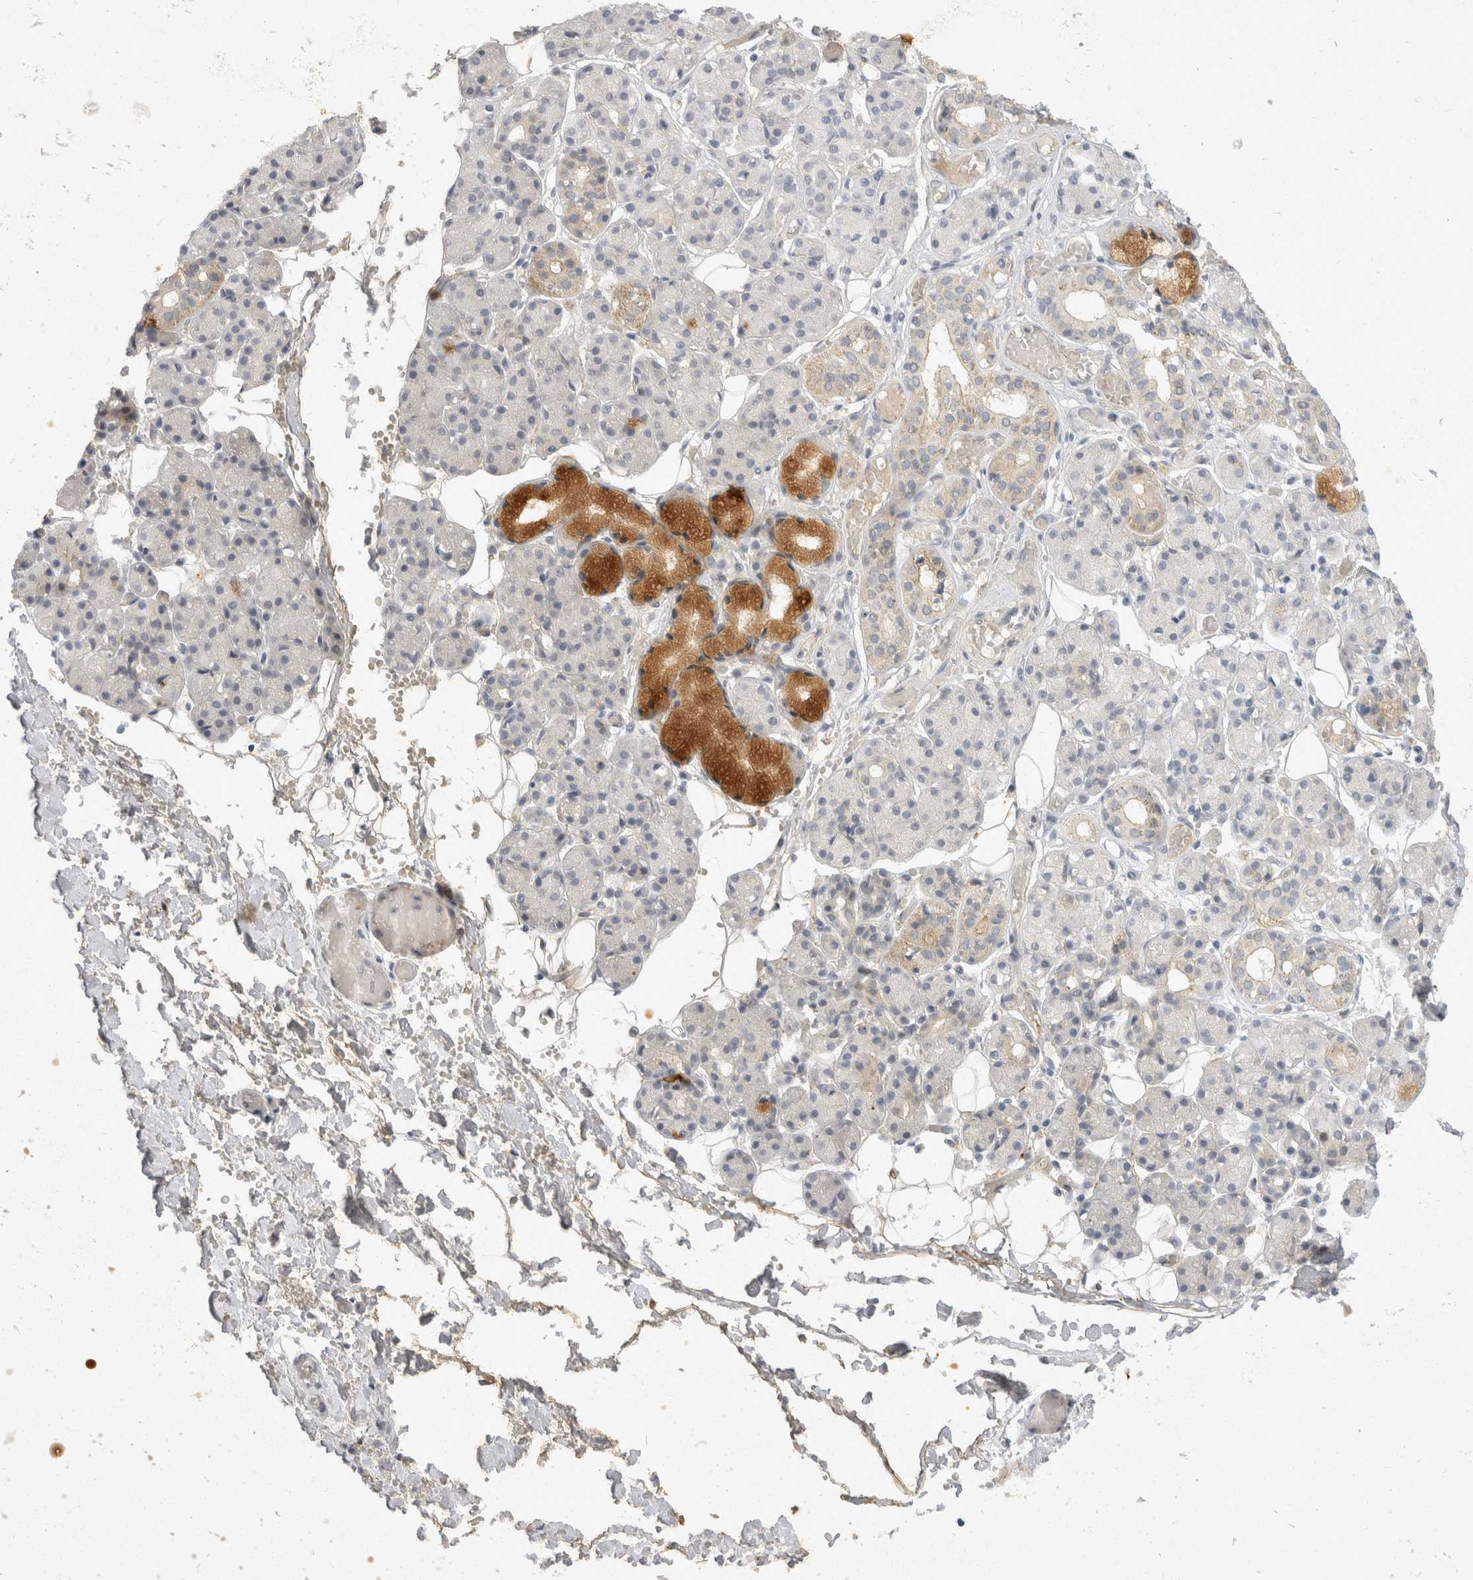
{"staining": {"intensity": "moderate", "quantity": "<25%", "location": "cytoplasmic/membranous"}, "tissue": "salivary gland", "cell_type": "Glandular cells", "image_type": "normal", "snomed": [{"axis": "morphology", "description": "Normal tissue, NOS"}, {"axis": "topography", "description": "Salivary gland"}], "caption": "Immunohistochemical staining of benign human salivary gland exhibits low levels of moderate cytoplasmic/membranous staining in about <25% of glandular cells.", "gene": "TOM1L2", "patient": {"sex": "male", "age": 63}}